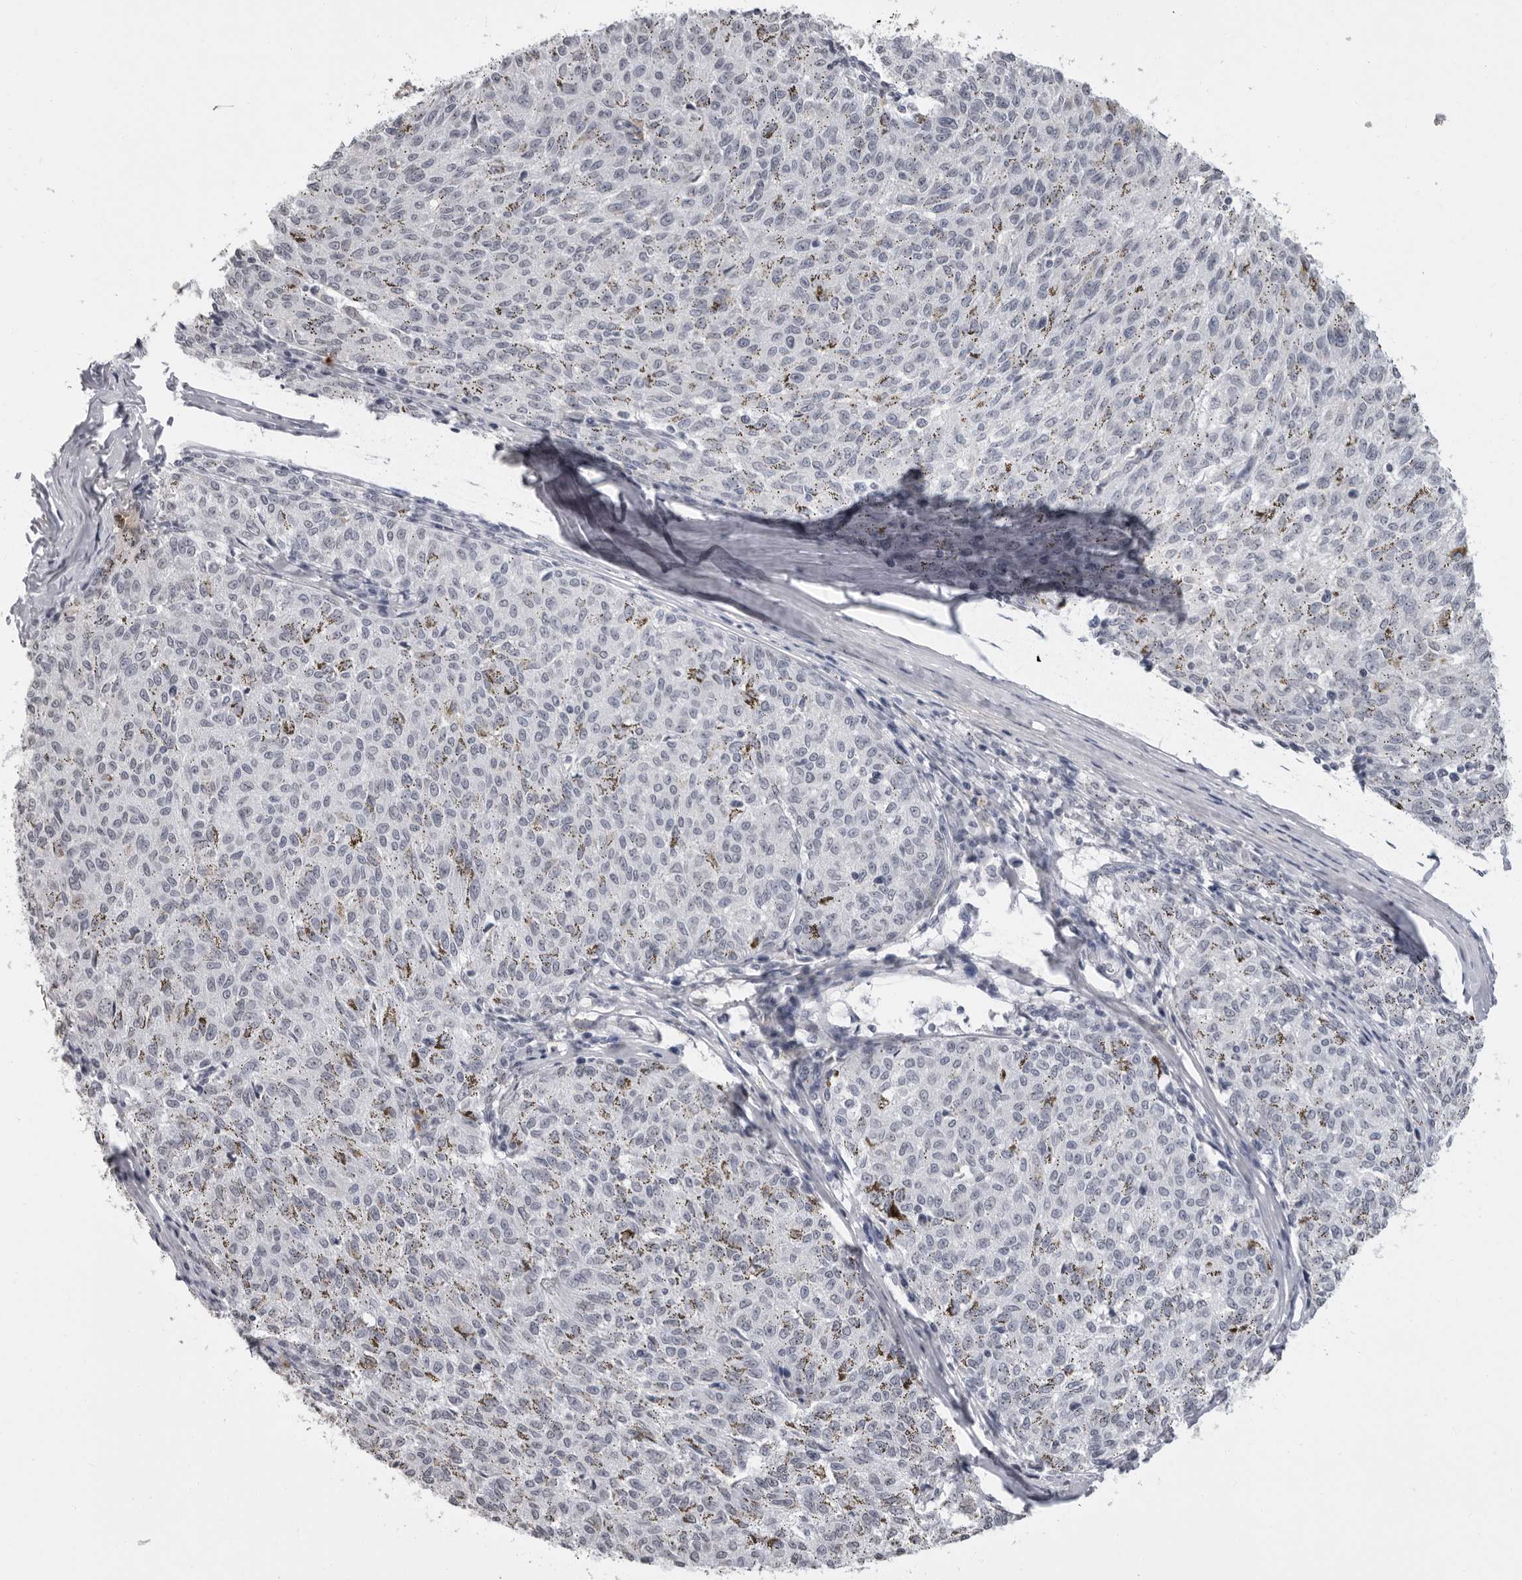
{"staining": {"intensity": "negative", "quantity": "none", "location": "none"}, "tissue": "melanoma", "cell_type": "Tumor cells", "image_type": "cancer", "snomed": [{"axis": "morphology", "description": "Malignant melanoma, NOS"}, {"axis": "topography", "description": "Skin"}], "caption": "DAB immunohistochemical staining of human melanoma displays no significant expression in tumor cells. (DAB immunohistochemistry (IHC) with hematoxylin counter stain).", "gene": "HEPACAM", "patient": {"sex": "female", "age": 72}}